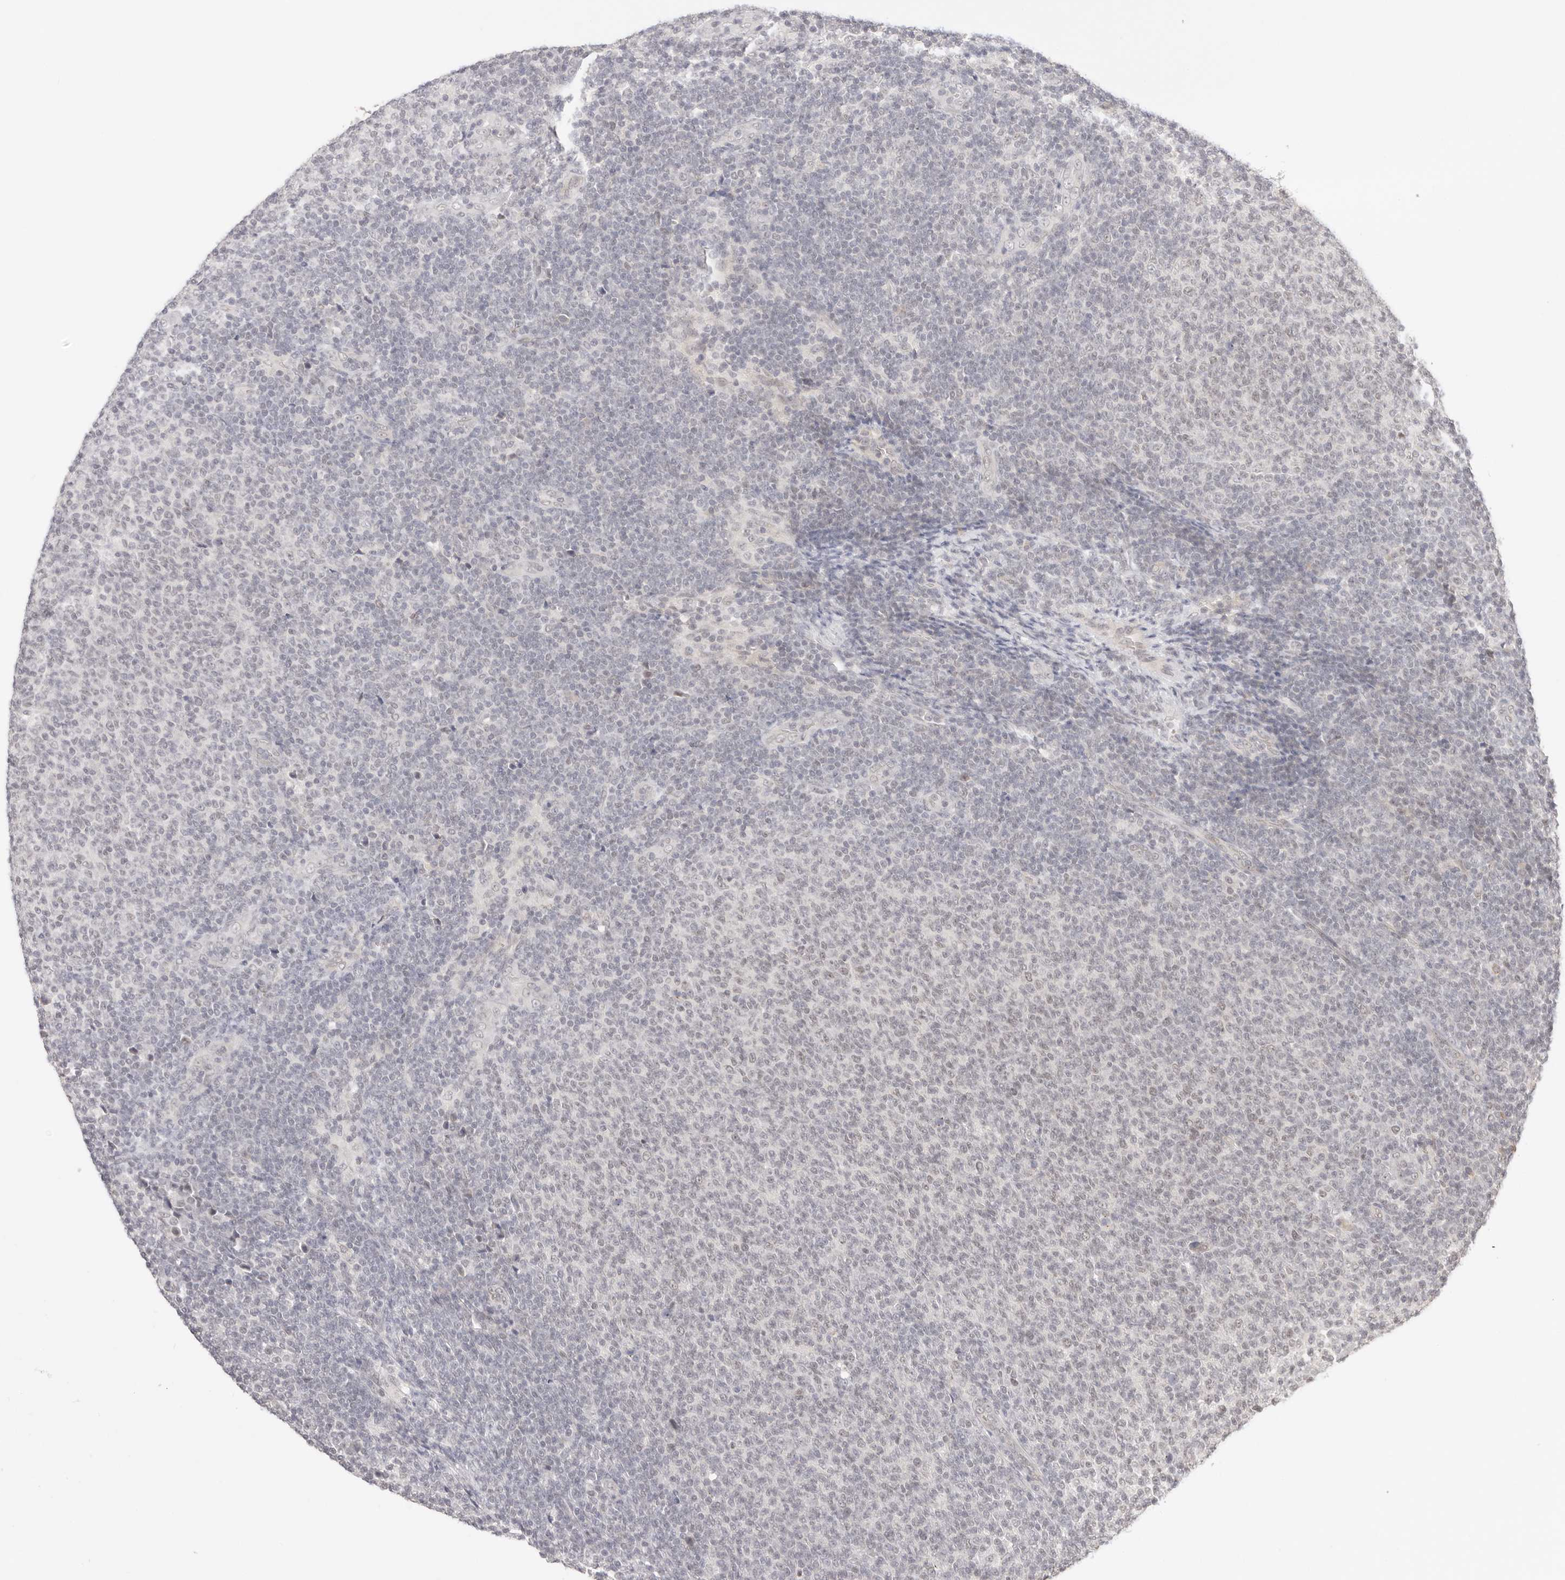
{"staining": {"intensity": "negative", "quantity": "none", "location": "none"}, "tissue": "lymphoma", "cell_type": "Tumor cells", "image_type": "cancer", "snomed": [{"axis": "morphology", "description": "Malignant lymphoma, non-Hodgkin's type, Low grade"}, {"axis": "topography", "description": "Lymph node"}], "caption": "This is an immunohistochemistry (IHC) photomicrograph of lymphoma. There is no expression in tumor cells.", "gene": "RFC3", "patient": {"sex": "male", "age": 66}}